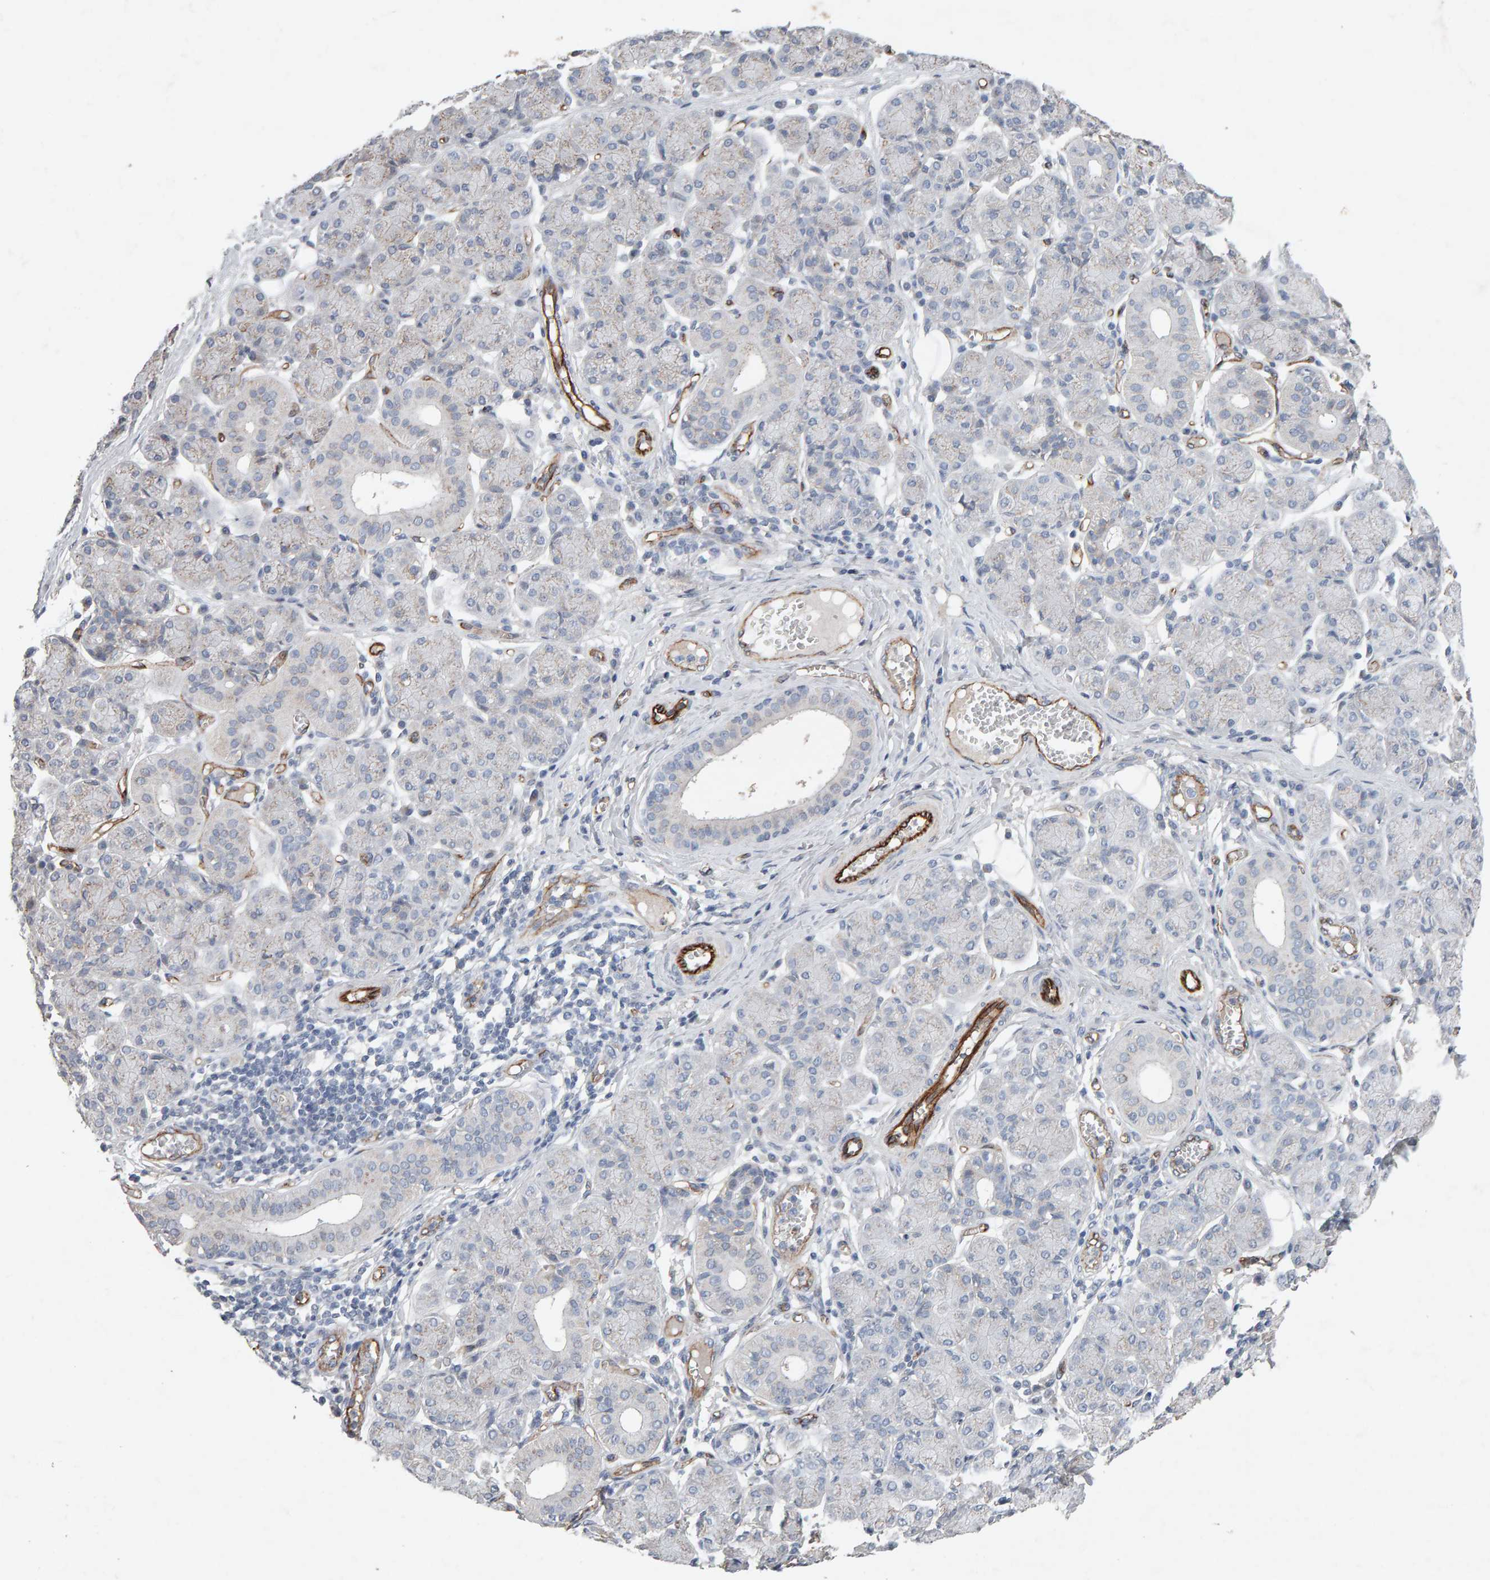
{"staining": {"intensity": "negative", "quantity": "none", "location": "none"}, "tissue": "salivary gland", "cell_type": "Glandular cells", "image_type": "normal", "snomed": [{"axis": "morphology", "description": "Normal tissue, NOS"}, {"axis": "morphology", "description": "Inflammation, NOS"}, {"axis": "topography", "description": "Lymph node"}, {"axis": "topography", "description": "Salivary gland"}], "caption": "The photomicrograph demonstrates no significant positivity in glandular cells of salivary gland. (IHC, brightfield microscopy, high magnification).", "gene": "PTPRM", "patient": {"sex": "male", "age": 3}}